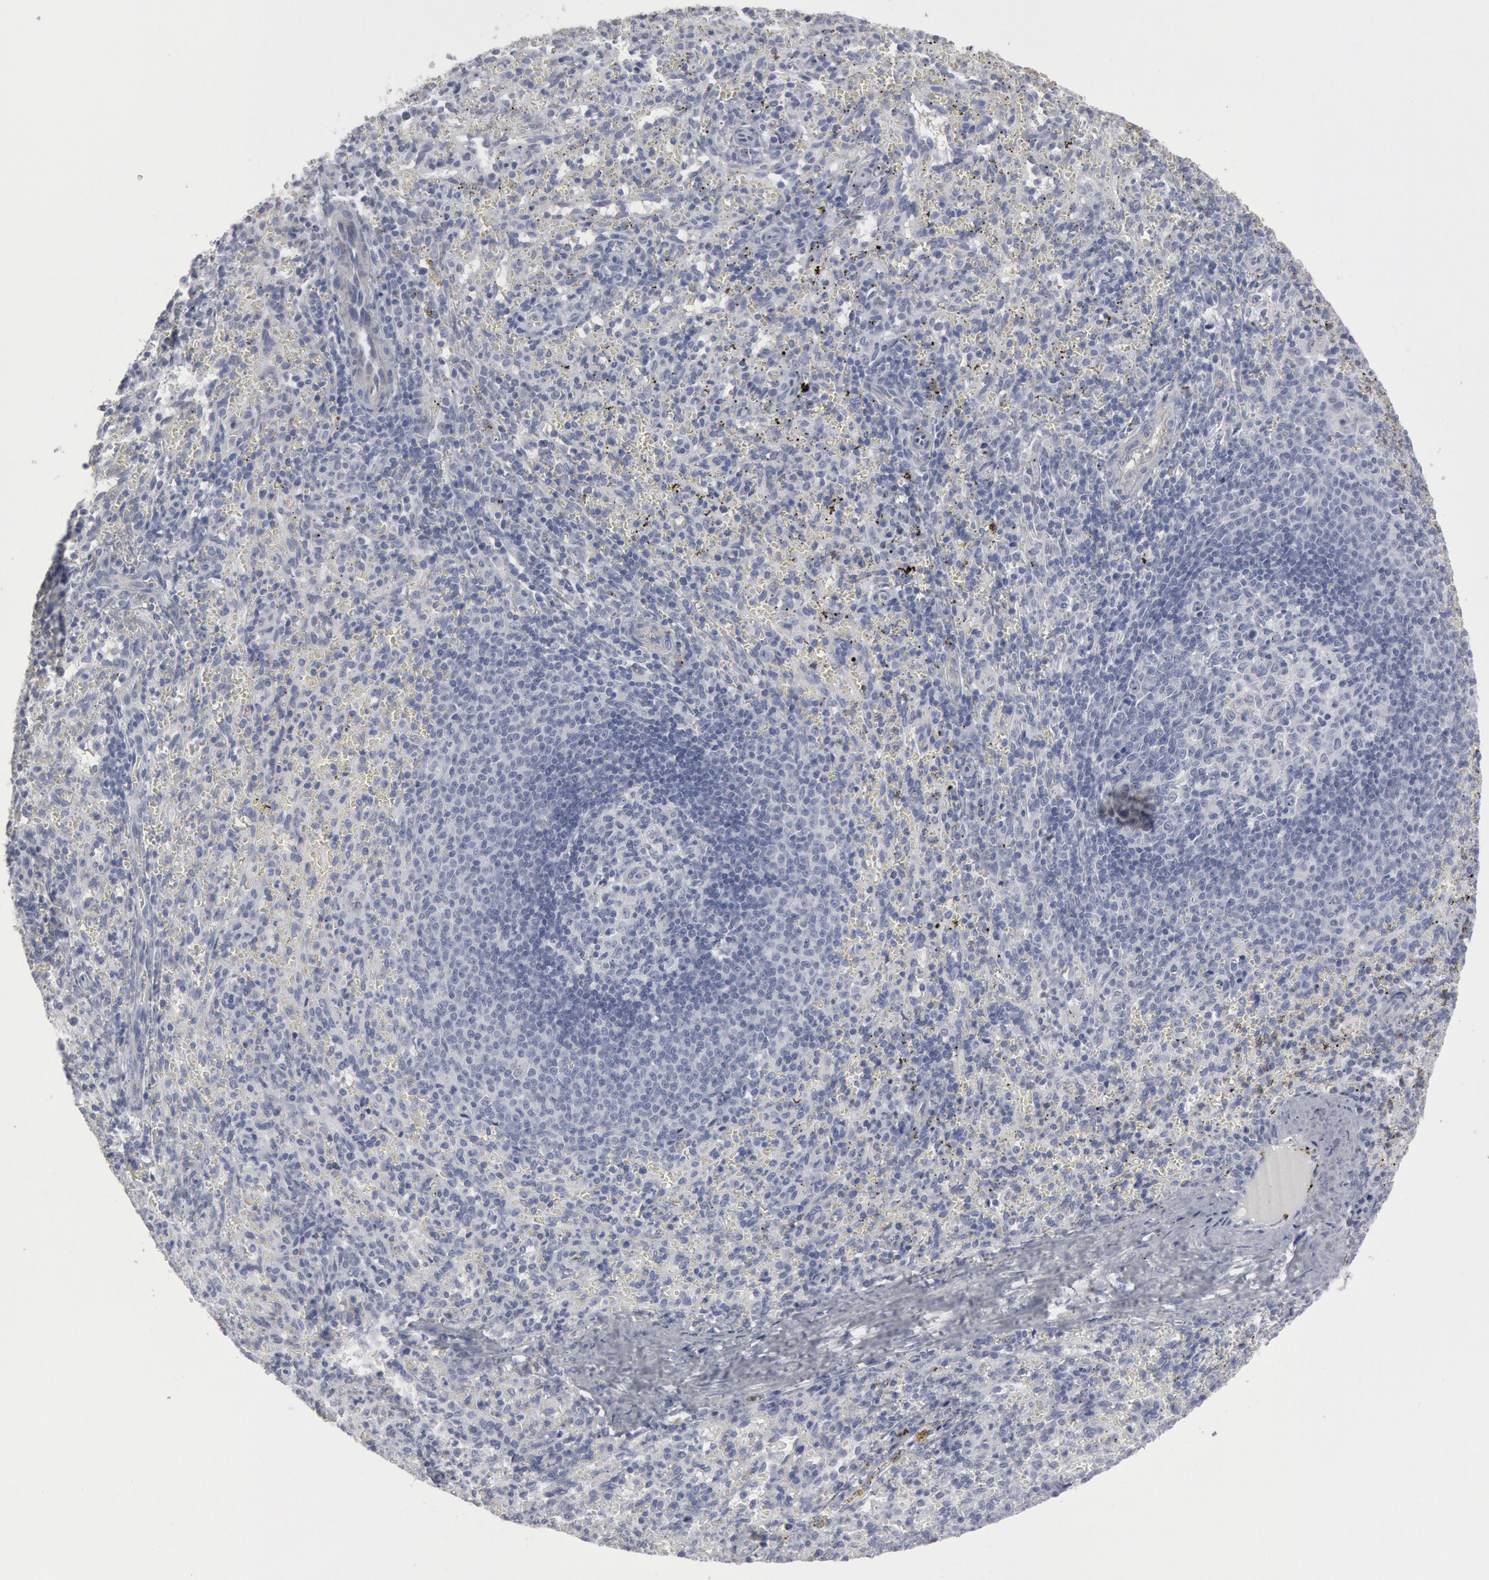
{"staining": {"intensity": "negative", "quantity": "none", "location": "none"}, "tissue": "spleen", "cell_type": "Cells in red pulp", "image_type": "normal", "snomed": [{"axis": "morphology", "description": "Normal tissue, NOS"}, {"axis": "topography", "description": "Spleen"}], "caption": "Cells in red pulp are negative for brown protein staining in normal spleen. (Brightfield microscopy of DAB immunohistochemistry at high magnification).", "gene": "DMC1", "patient": {"sex": "female", "age": 10}}